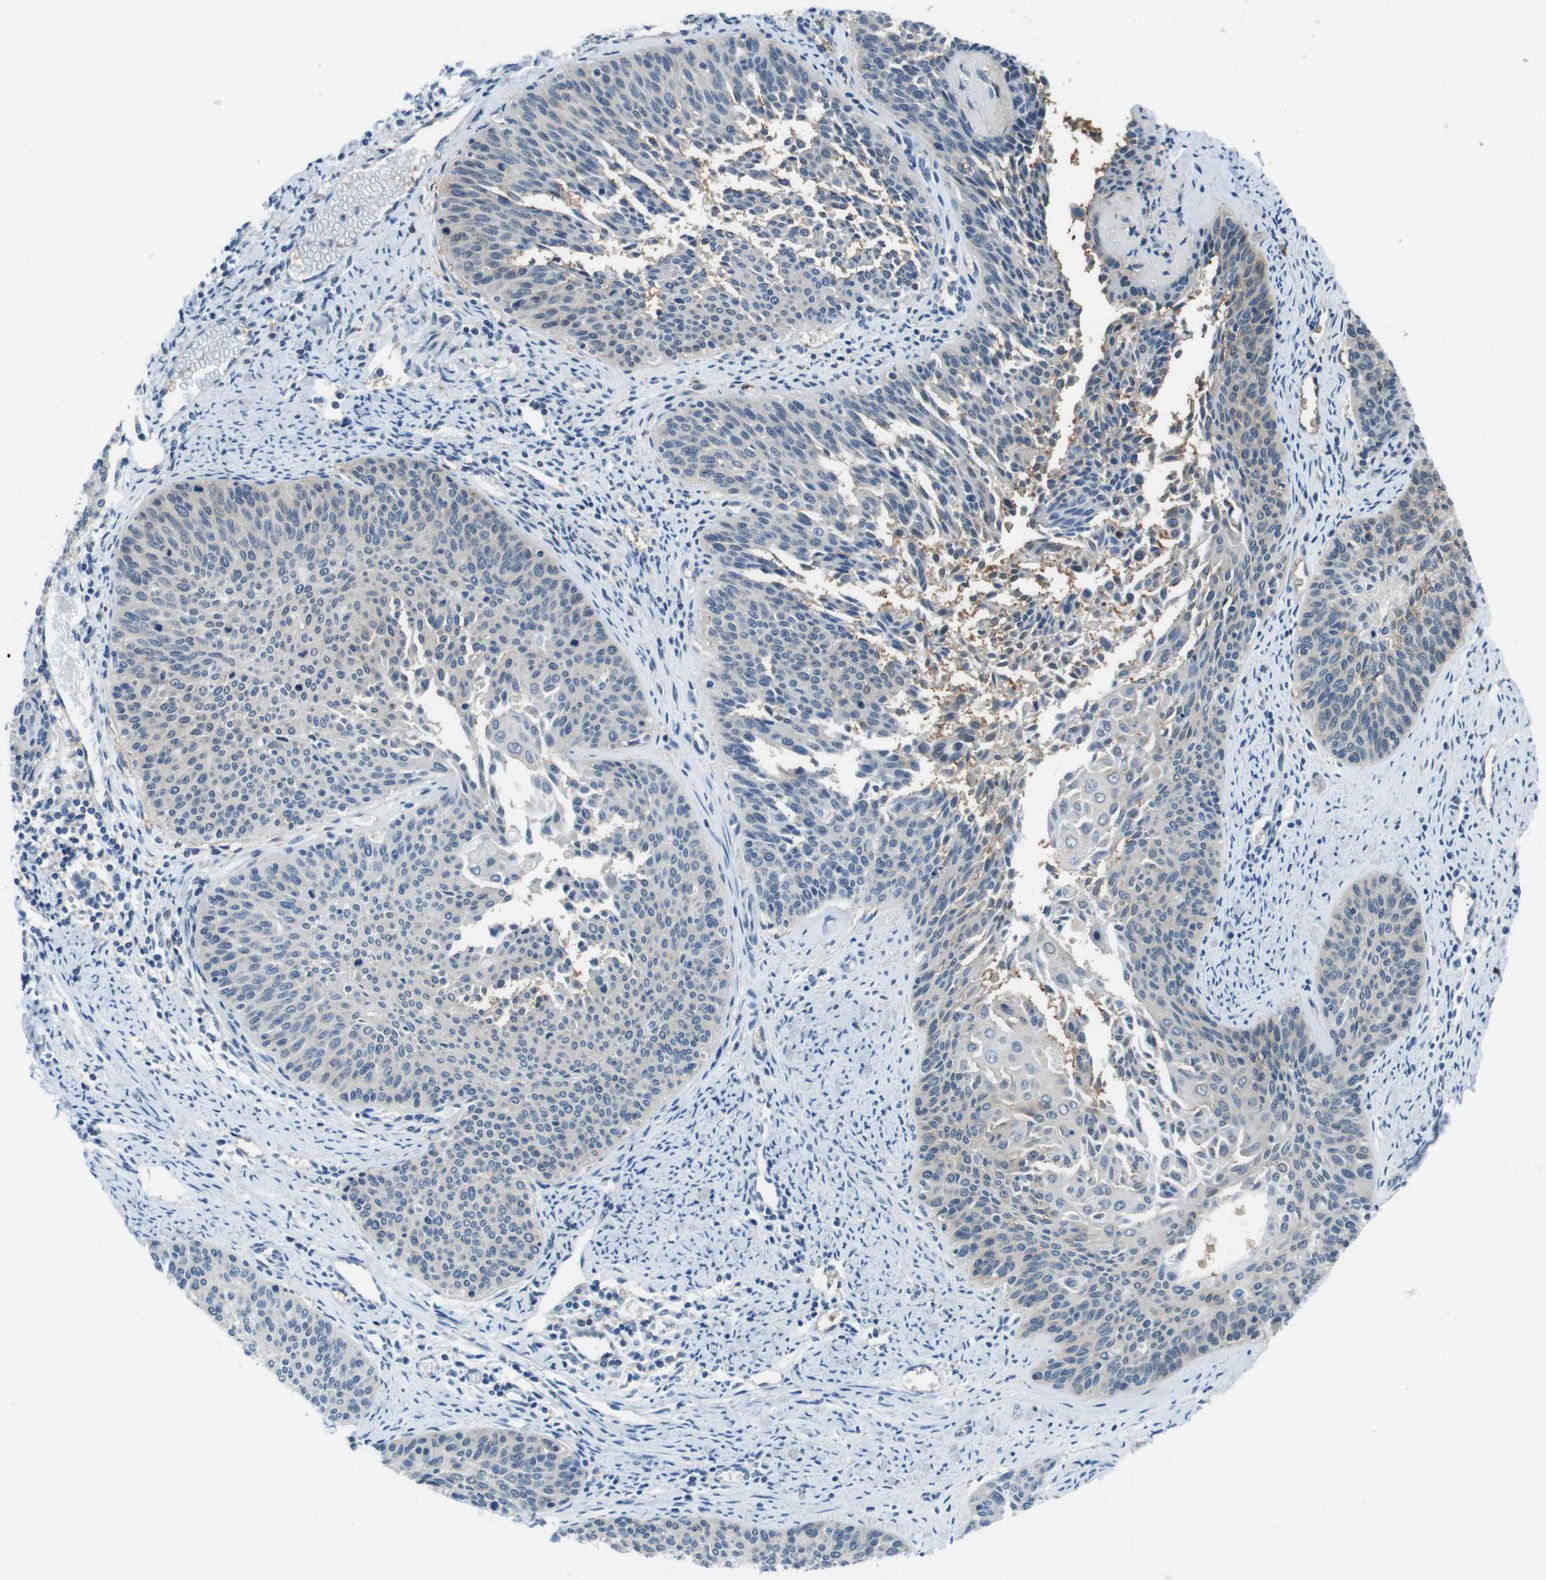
{"staining": {"intensity": "negative", "quantity": "none", "location": "none"}, "tissue": "cervical cancer", "cell_type": "Tumor cells", "image_type": "cancer", "snomed": [{"axis": "morphology", "description": "Squamous cell carcinoma, NOS"}, {"axis": "topography", "description": "Cervix"}], "caption": "DAB (3,3'-diaminobenzidine) immunohistochemical staining of squamous cell carcinoma (cervical) demonstrates no significant expression in tumor cells.", "gene": "NANOS2", "patient": {"sex": "female", "age": 55}}